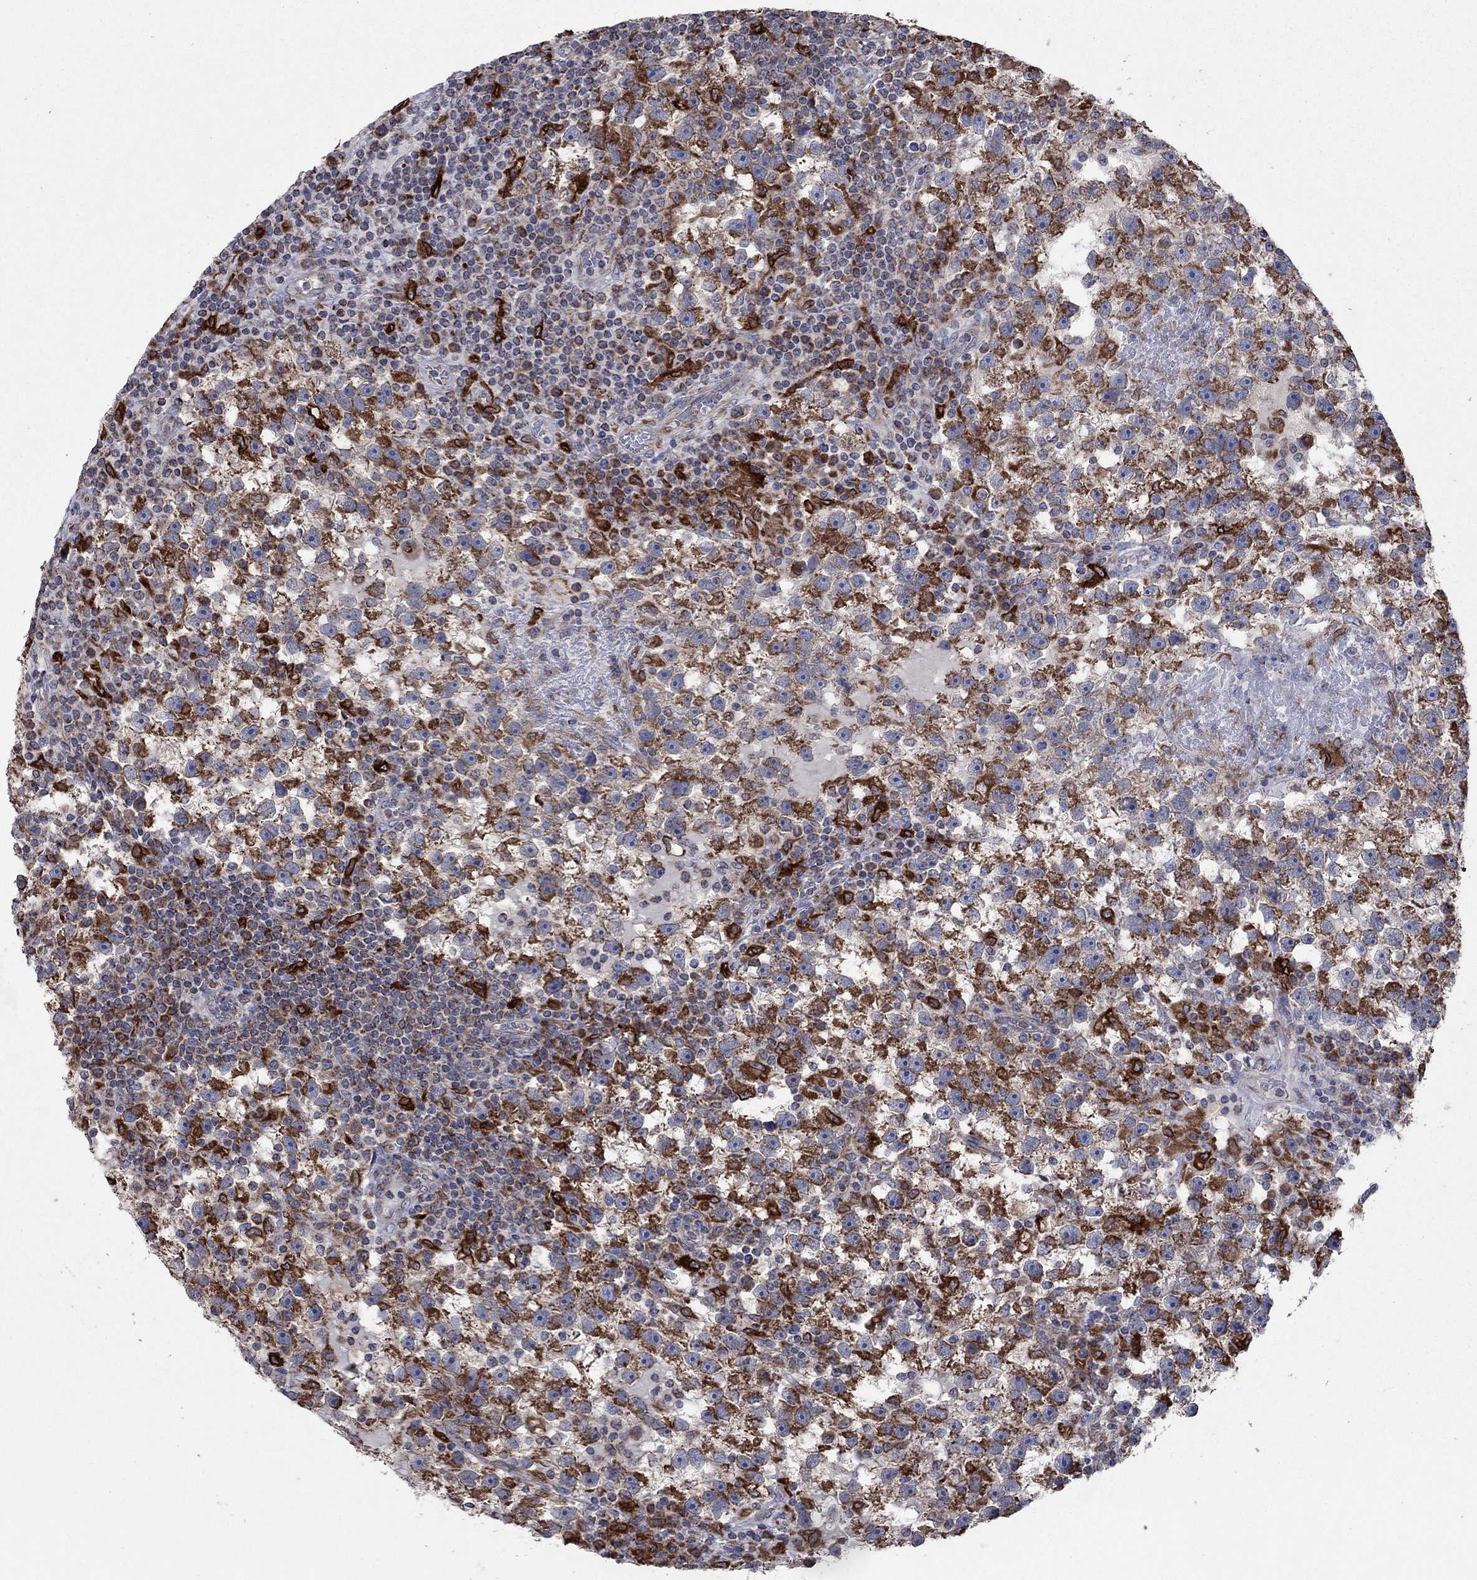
{"staining": {"intensity": "strong", "quantity": "25%-75%", "location": "cytoplasmic/membranous"}, "tissue": "testis cancer", "cell_type": "Tumor cells", "image_type": "cancer", "snomed": [{"axis": "morphology", "description": "Seminoma, NOS"}, {"axis": "topography", "description": "Testis"}], "caption": "Protein expression analysis of human testis seminoma reveals strong cytoplasmic/membranous positivity in about 25%-75% of tumor cells.", "gene": "NCEH1", "patient": {"sex": "male", "age": 47}}